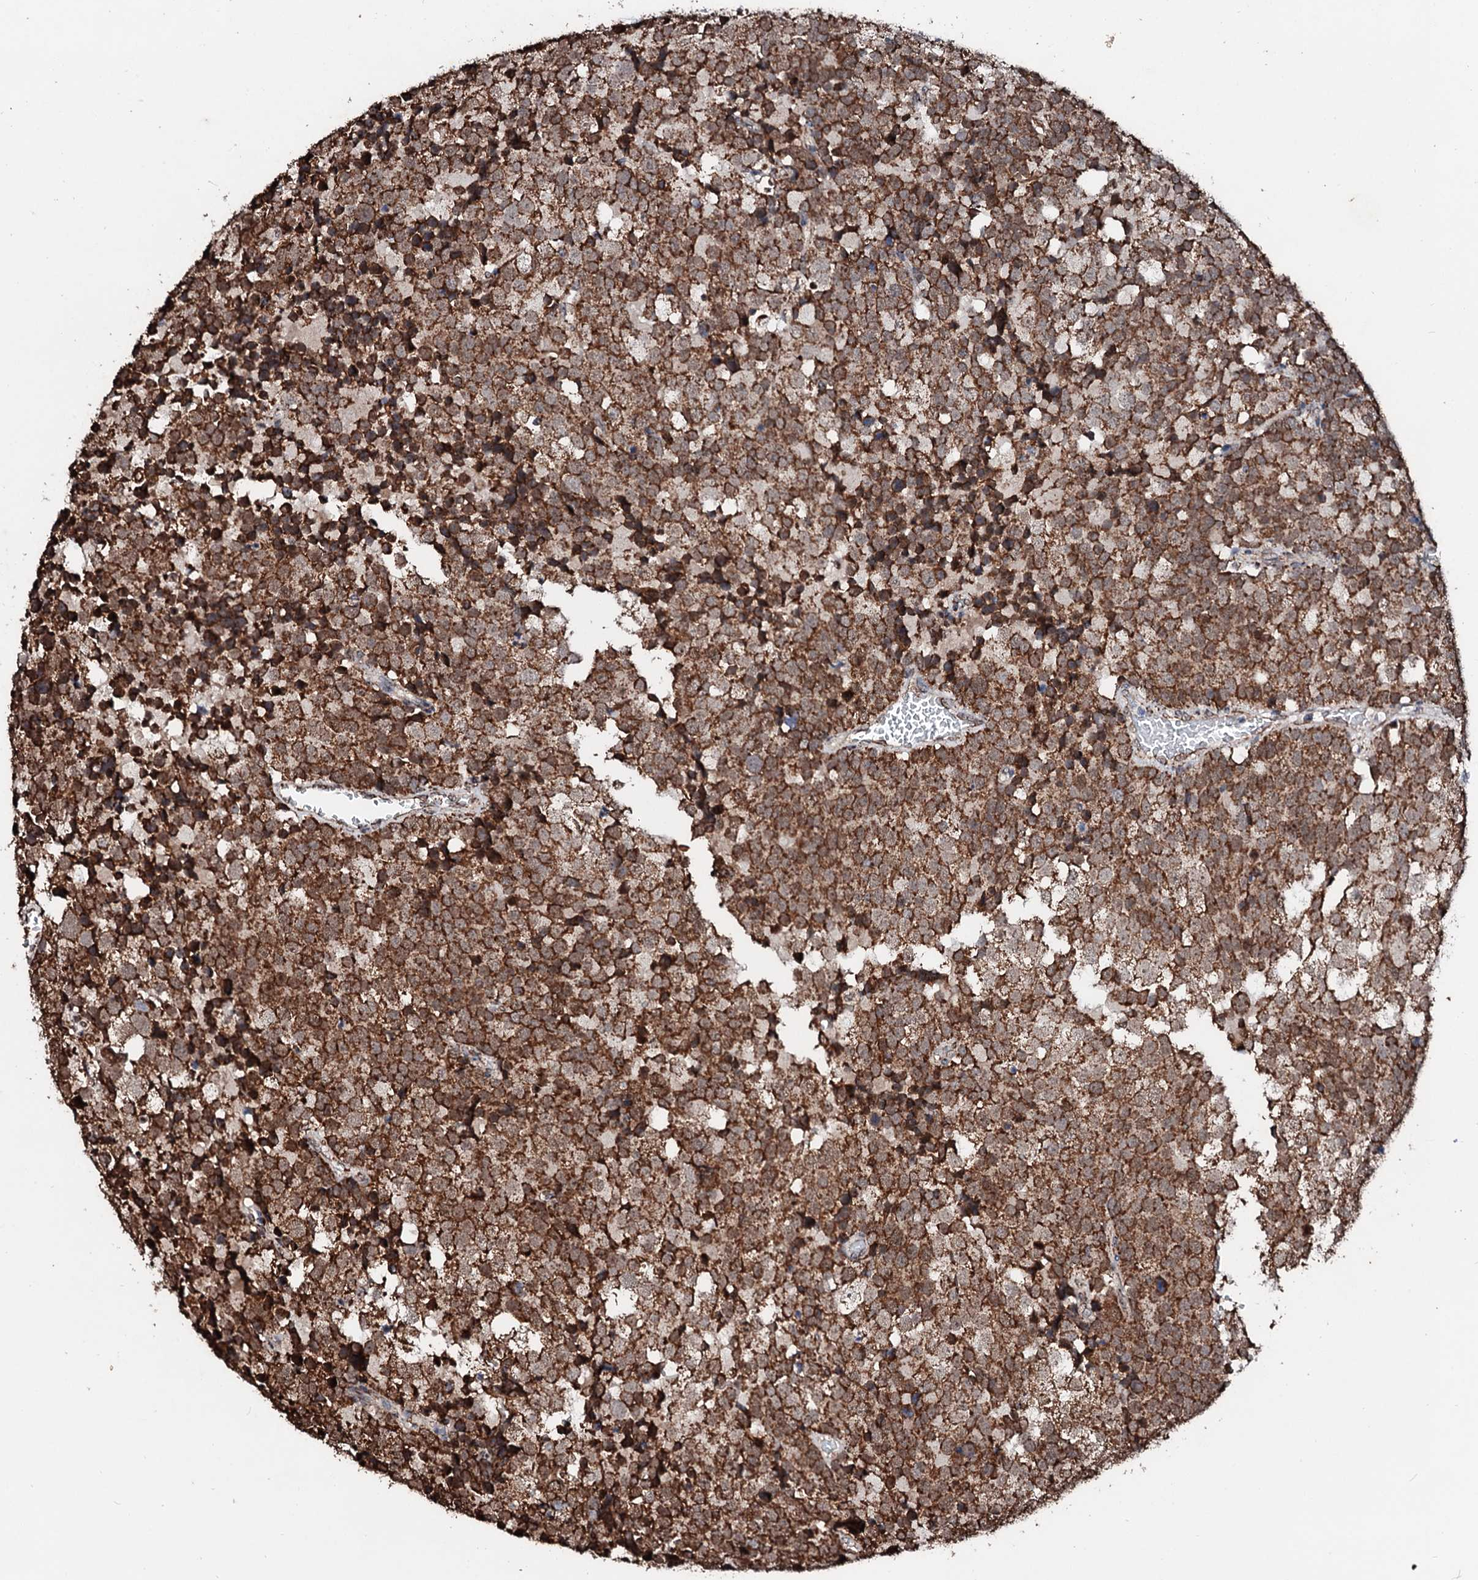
{"staining": {"intensity": "moderate", "quantity": ">75%", "location": "cytoplasmic/membranous"}, "tissue": "testis cancer", "cell_type": "Tumor cells", "image_type": "cancer", "snomed": [{"axis": "morphology", "description": "Seminoma, NOS"}, {"axis": "topography", "description": "Testis"}], "caption": "A brown stain highlights moderate cytoplasmic/membranous staining of a protein in testis cancer (seminoma) tumor cells. (Brightfield microscopy of DAB IHC at high magnification).", "gene": "SECISBP2L", "patient": {"sex": "male", "age": 71}}